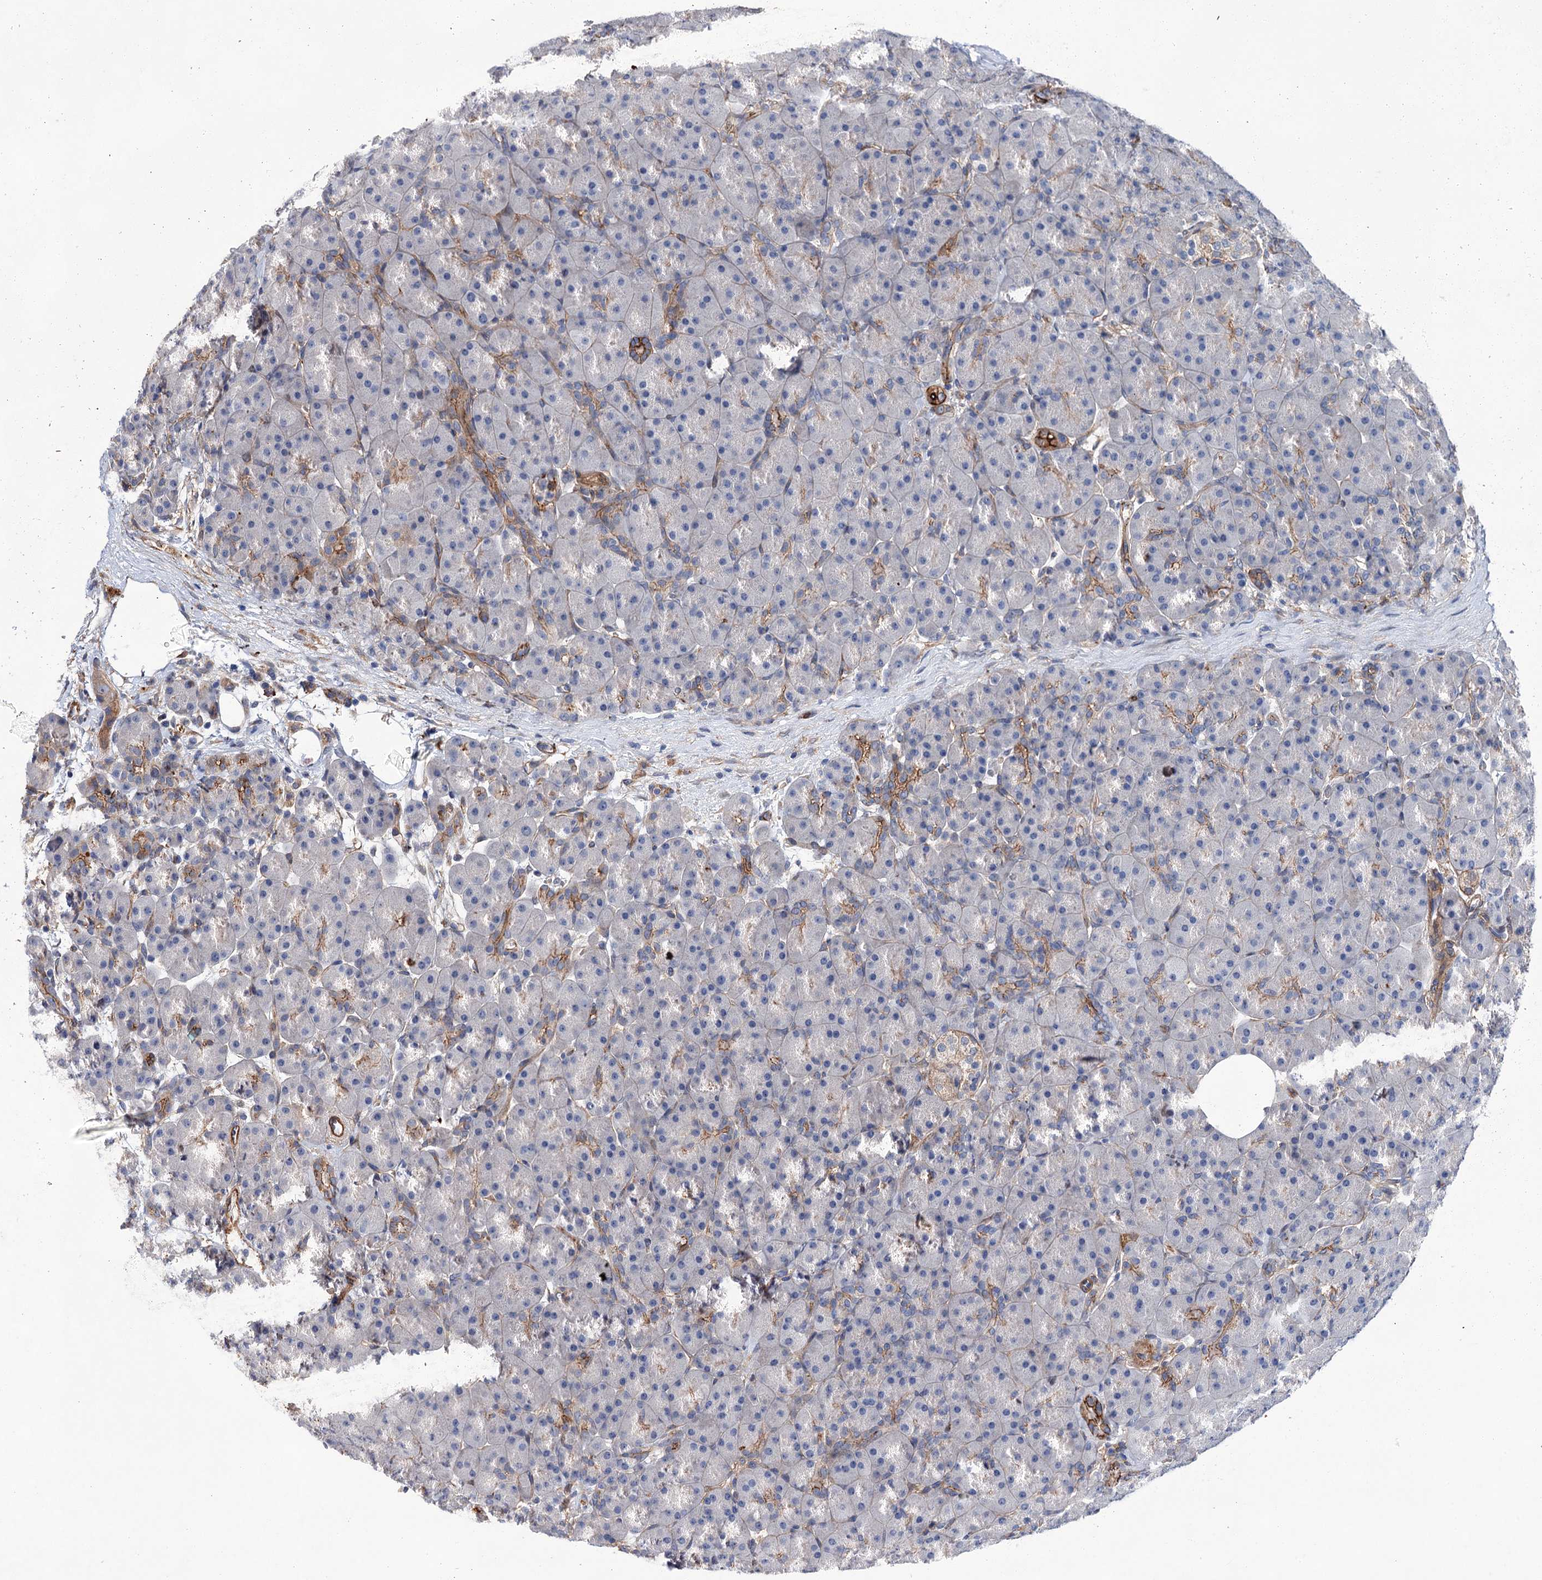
{"staining": {"intensity": "strong", "quantity": "<25%", "location": "cytoplasmic/membranous"}, "tissue": "pancreas", "cell_type": "Exocrine glandular cells", "image_type": "normal", "snomed": [{"axis": "morphology", "description": "Normal tissue, NOS"}, {"axis": "topography", "description": "Pancreas"}], "caption": "Protein staining of benign pancreas reveals strong cytoplasmic/membranous expression in about <25% of exocrine glandular cells.", "gene": "TMTC3", "patient": {"sex": "male", "age": 66}}